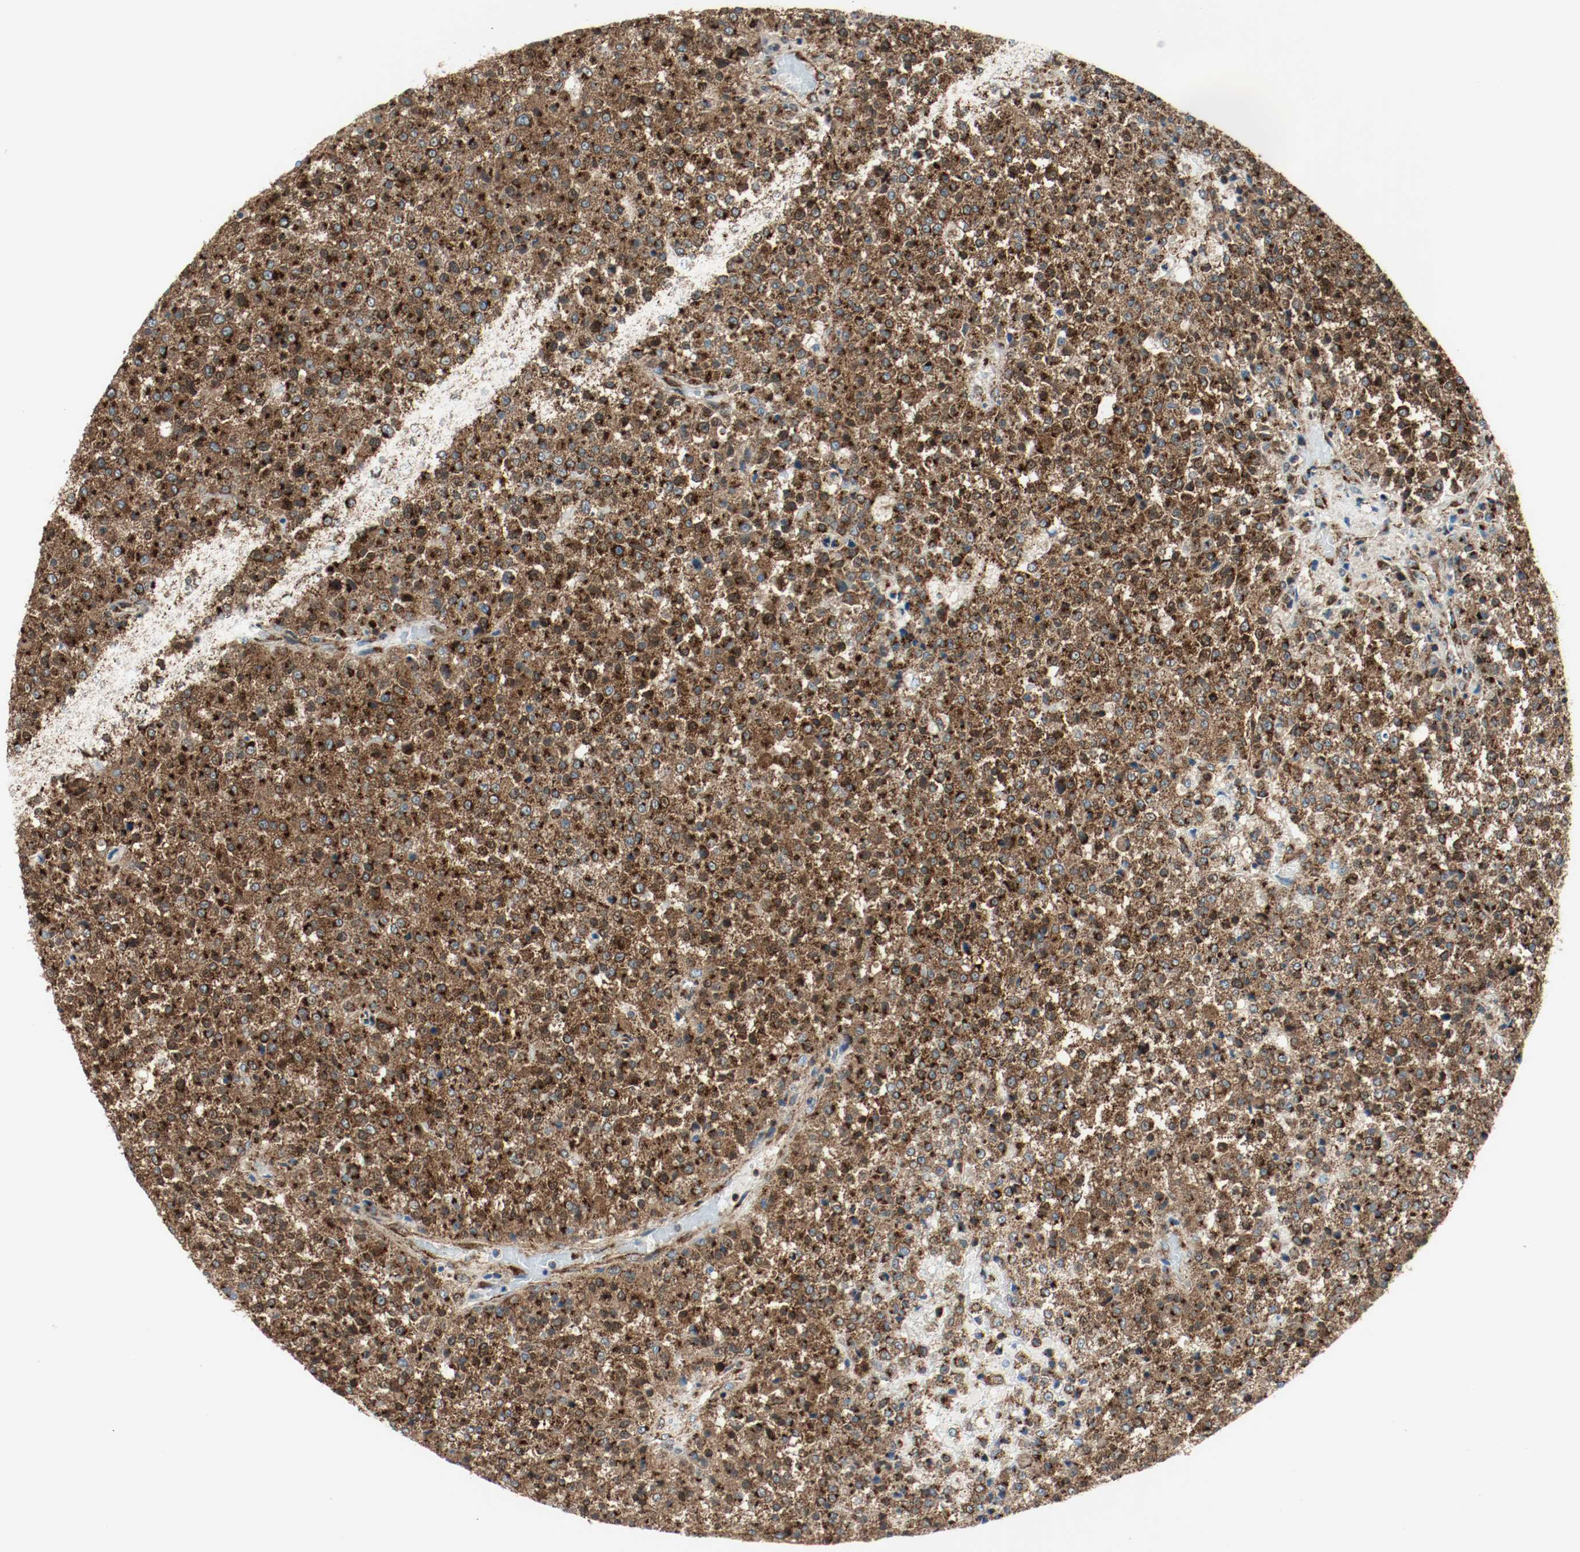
{"staining": {"intensity": "strong", "quantity": ">75%", "location": "cytoplasmic/membranous"}, "tissue": "testis cancer", "cell_type": "Tumor cells", "image_type": "cancer", "snomed": [{"axis": "morphology", "description": "Seminoma, NOS"}, {"axis": "topography", "description": "Testis"}], "caption": "Tumor cells reveal strong cytoplasmic/membranous positivity in approximately >75% of cells in seminoma (testis).", "gene": "PLCG1", "patient": {"sex": "male", "age": 59}}